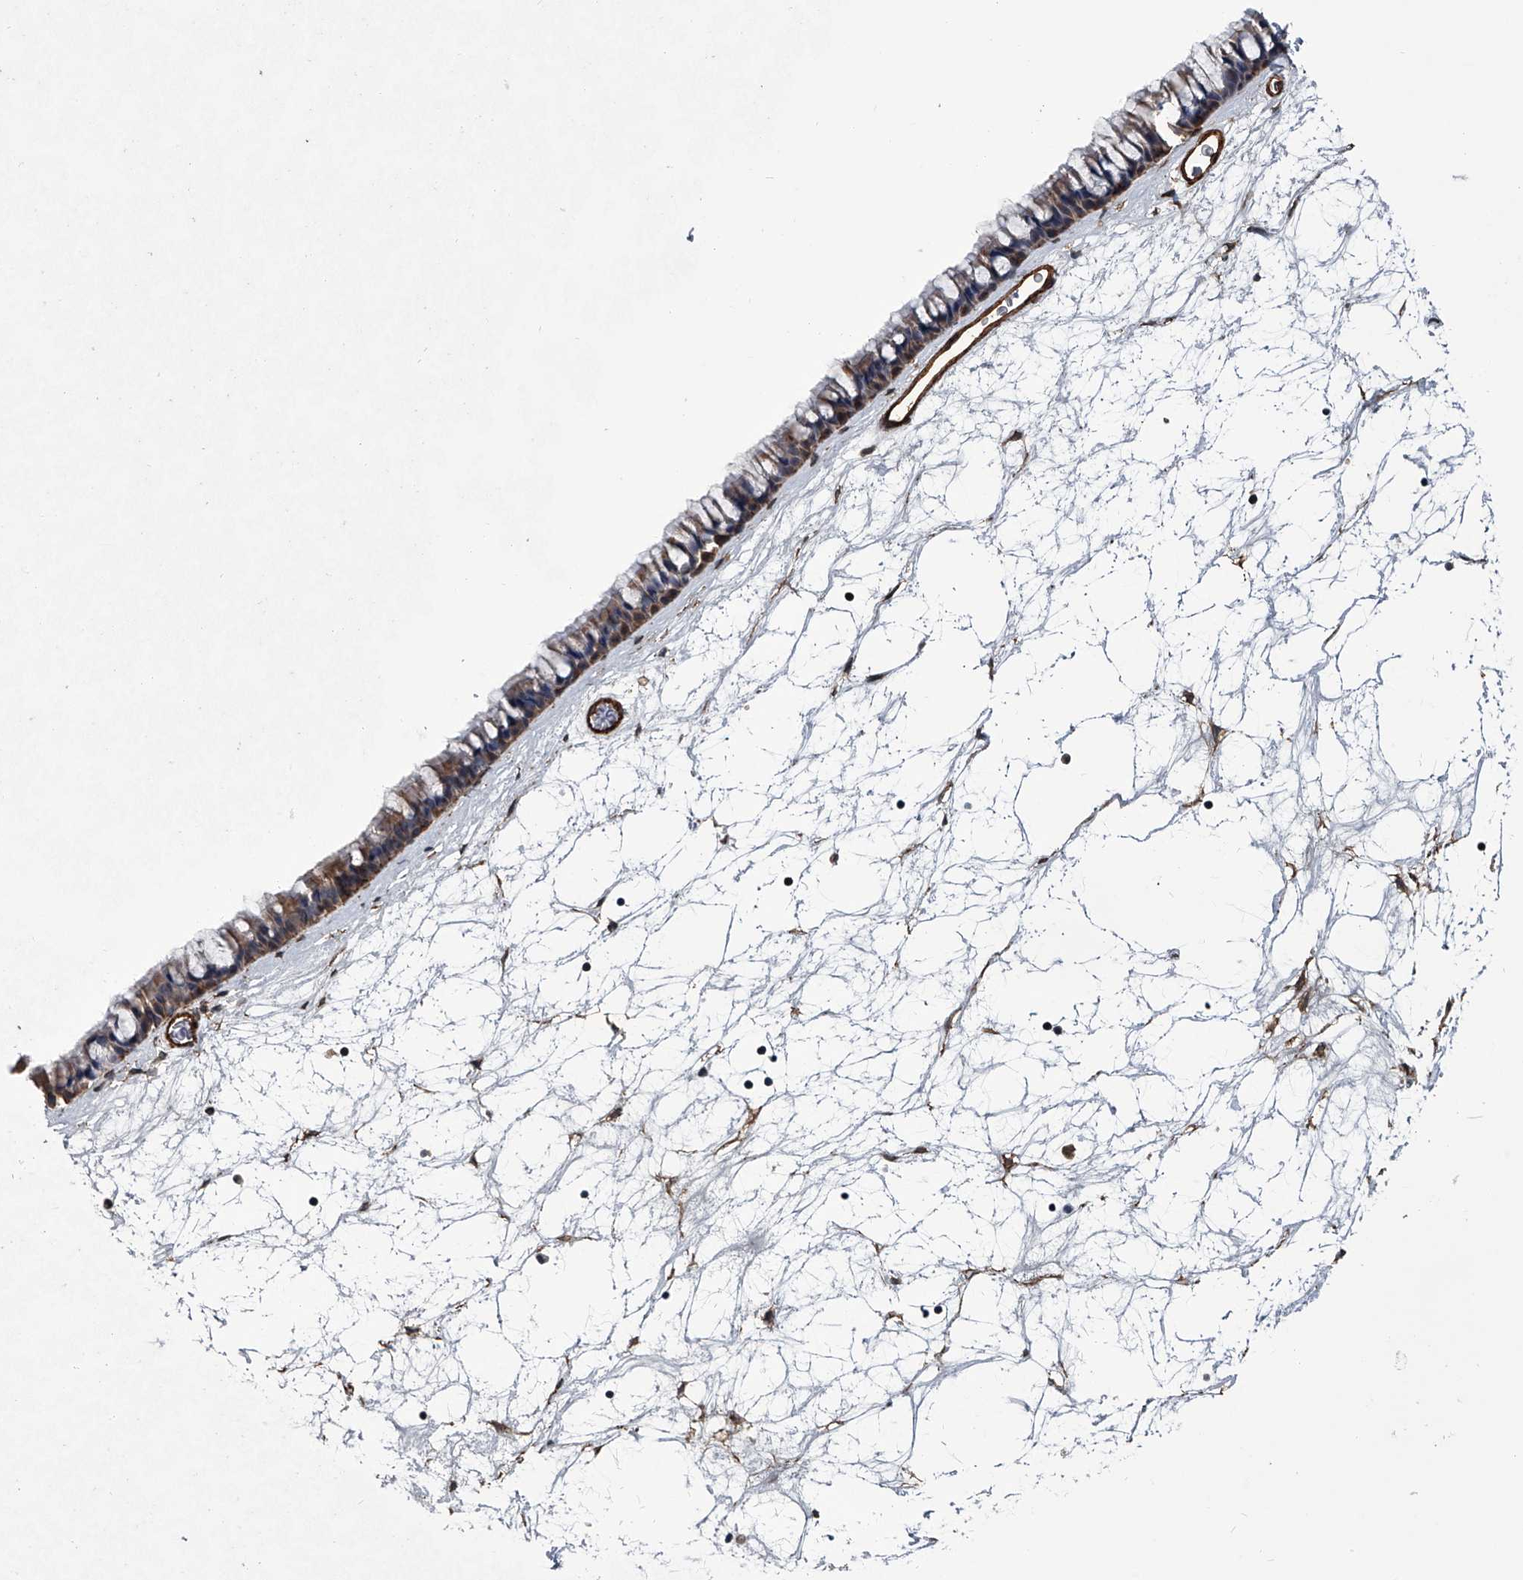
{"staining": {"intensity": "moderate", "quantity": ">75%", "location": "cytoplasmic/membranous"}, "tissue": "nasopharynx", "cell_type": "Respiratory epithelial cells", "image_type": "normal", "snomed": [{"axis": "morphology", "description": "Normal tissue, NOS"}, {"axis": "topography", "description": "Nasopharynx"}], "caption": "Immunohistochemical staining of unremarkable nasopharynx reveals >75% levels of moderate cytoplasmic/membranous protein expression in about >75% of respiratory epithelial cells.", "gene": "LDLRAD2", "patient": {"sex": "male", "age": 64}}